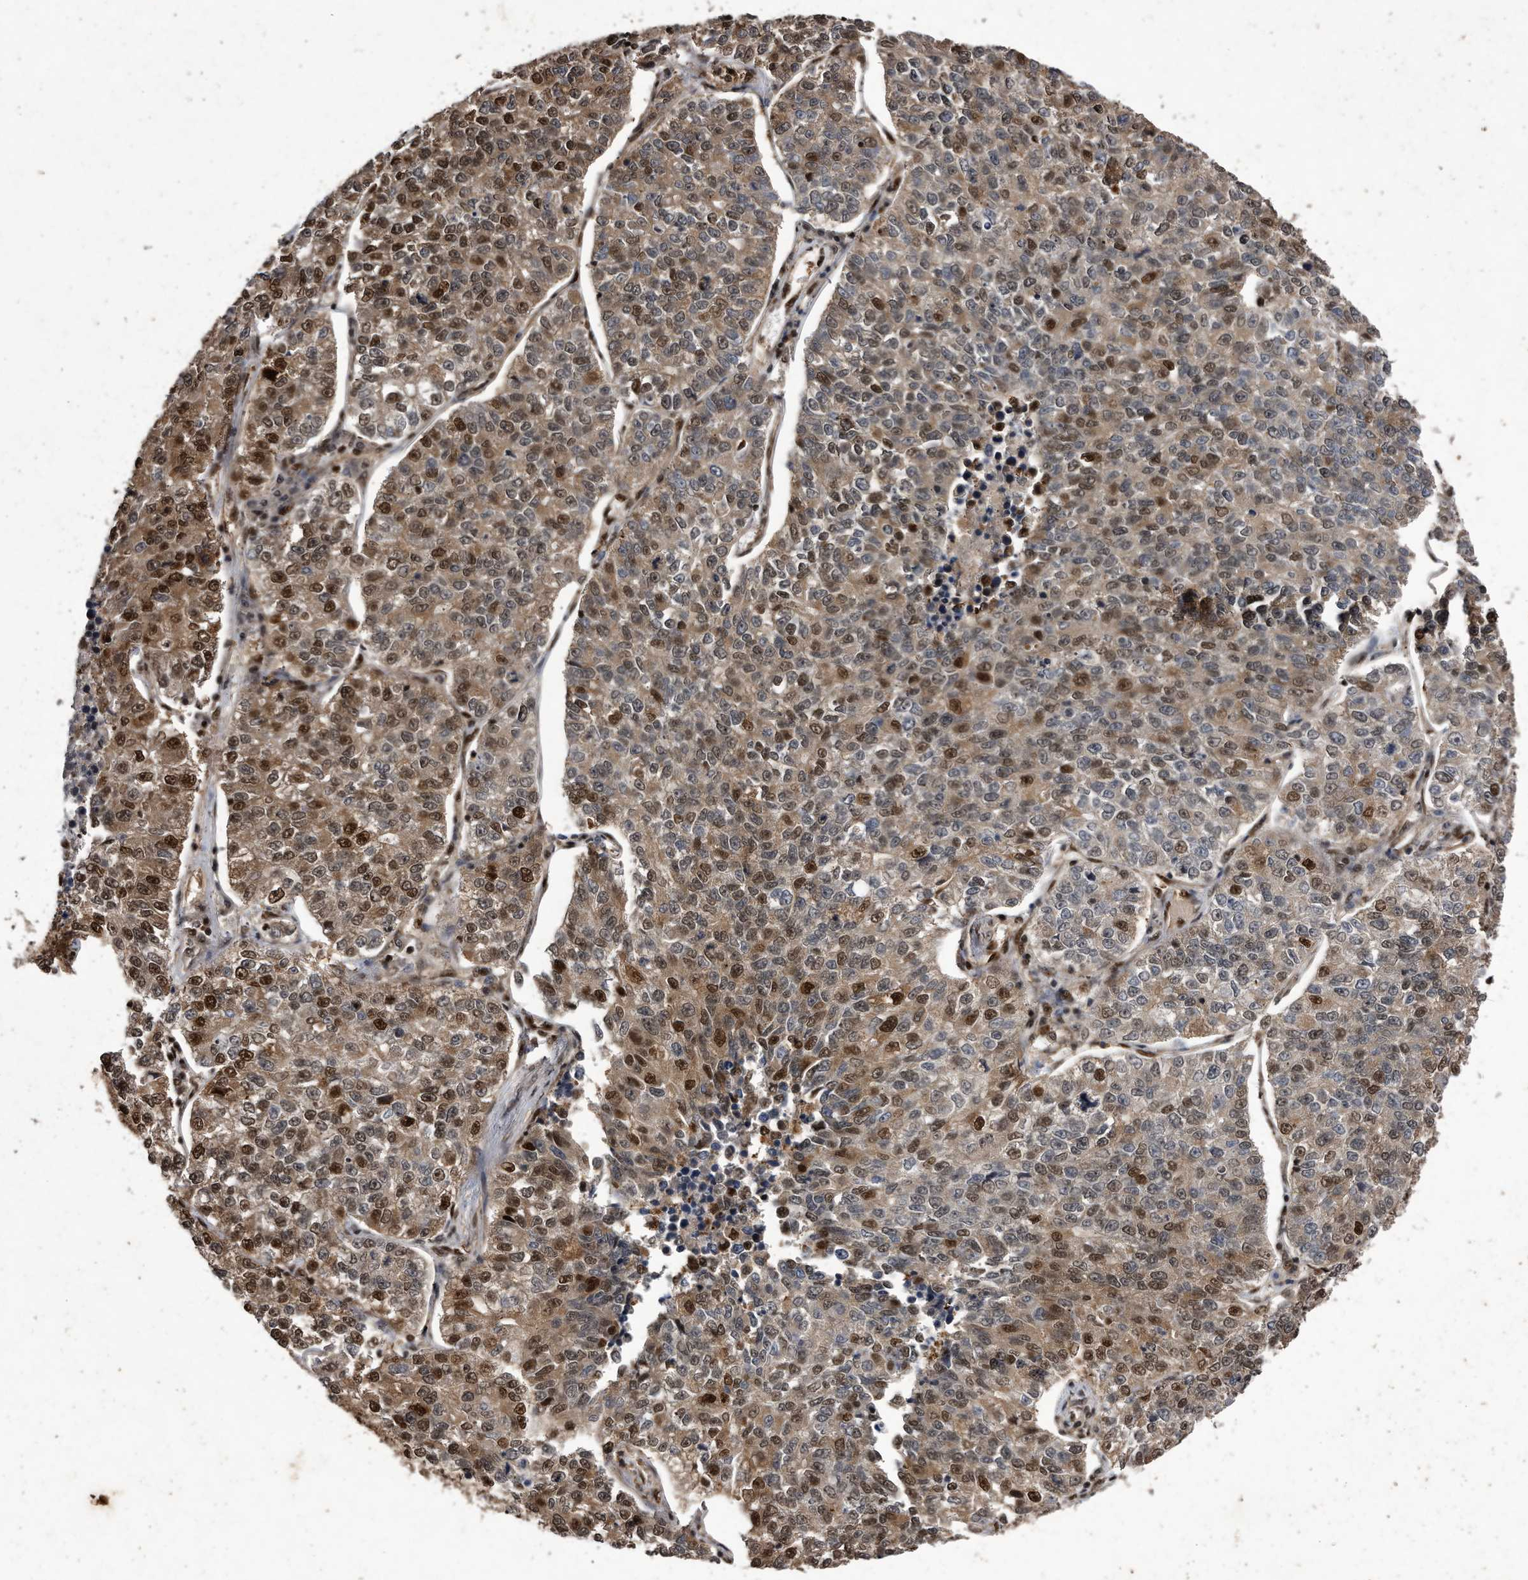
{"staining": {"intensity": "moderate", "quantity": "25%-75%", "location": "cytoplasmic/membranous,nuclear"}, "tissue": "lung cancer", "cell_type": "Tumor cells", "image_type": "cancer", "snomed": [{"axis": "morphology", "description": "Adenocarcinoma, NOS"}, {"axis": "topography", "description": "Lung"}], "caption": "This micrograph shows adenocarcinoma (lung) stained with IHC to label a protein in brown. The cytoplasmic/membranous and nuclear of tumor cells show moderate positivity for the protein. Nuclei are counter-stained blue.", "gene": "RAD23B", "patient": {"sex": "male", "age": 49}}